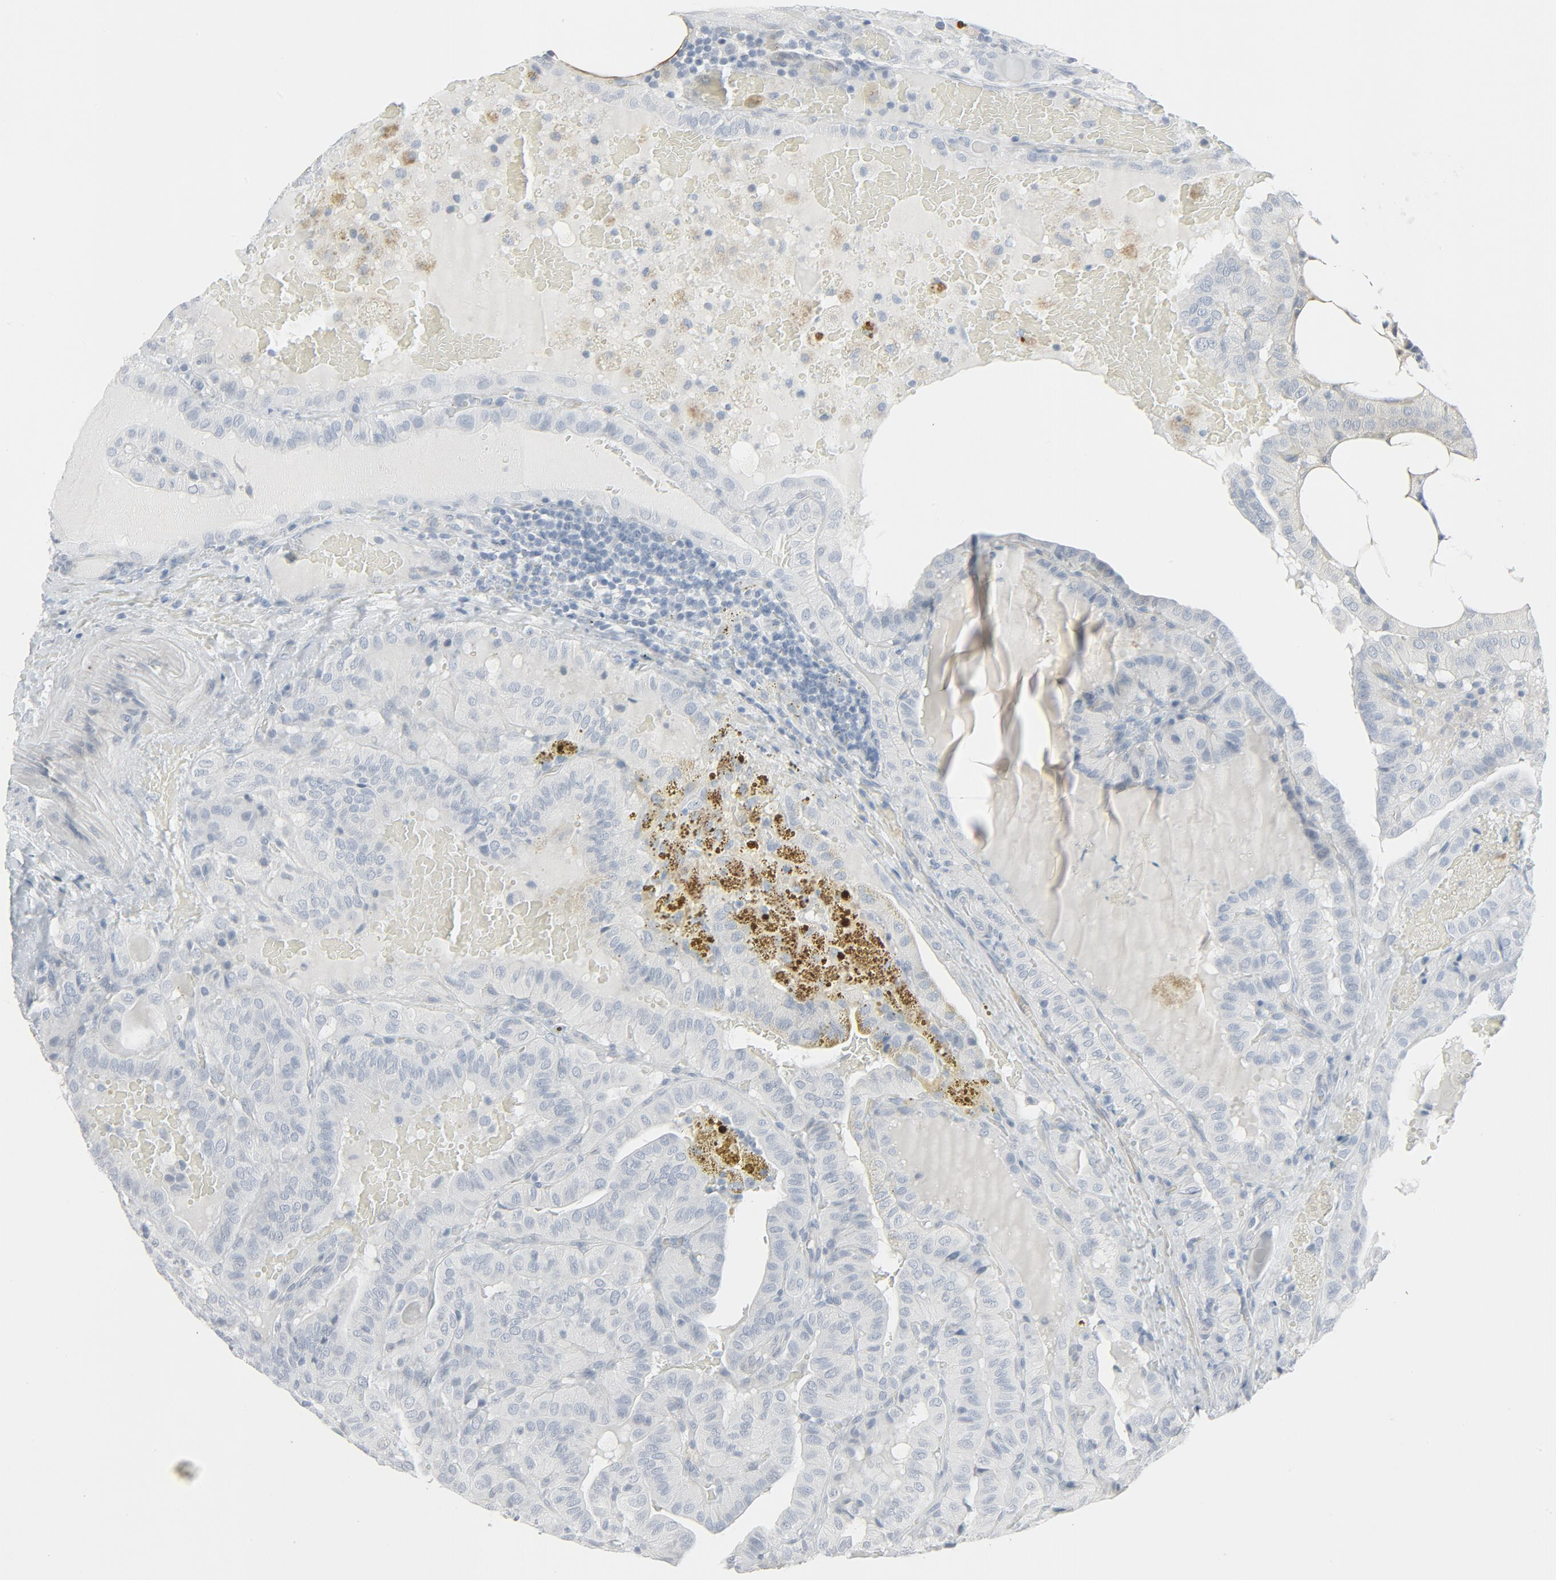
{"staining": {"intensity": "negative", "quantity": "none", "location": "none"}, "tissue": "thyroid cancer", "cell_type": "Tumor cells", "image_type": "cancer", "snomed": [{"axis": "morphology", "description": "Papillary adenocarcinoma, NOS"}, {"axis": "topography", "description": "Thyroid gland"}], "caption": "Photomicrograph shows no protein positivity in tumor cells of thyroid papillary adenocarcinoma tissue. (DAB immunohistochemistry (IHC) with hematoxylin counter stain).", "gene": "FGFR3", "patient": {"sex": "male", "age": 77}}